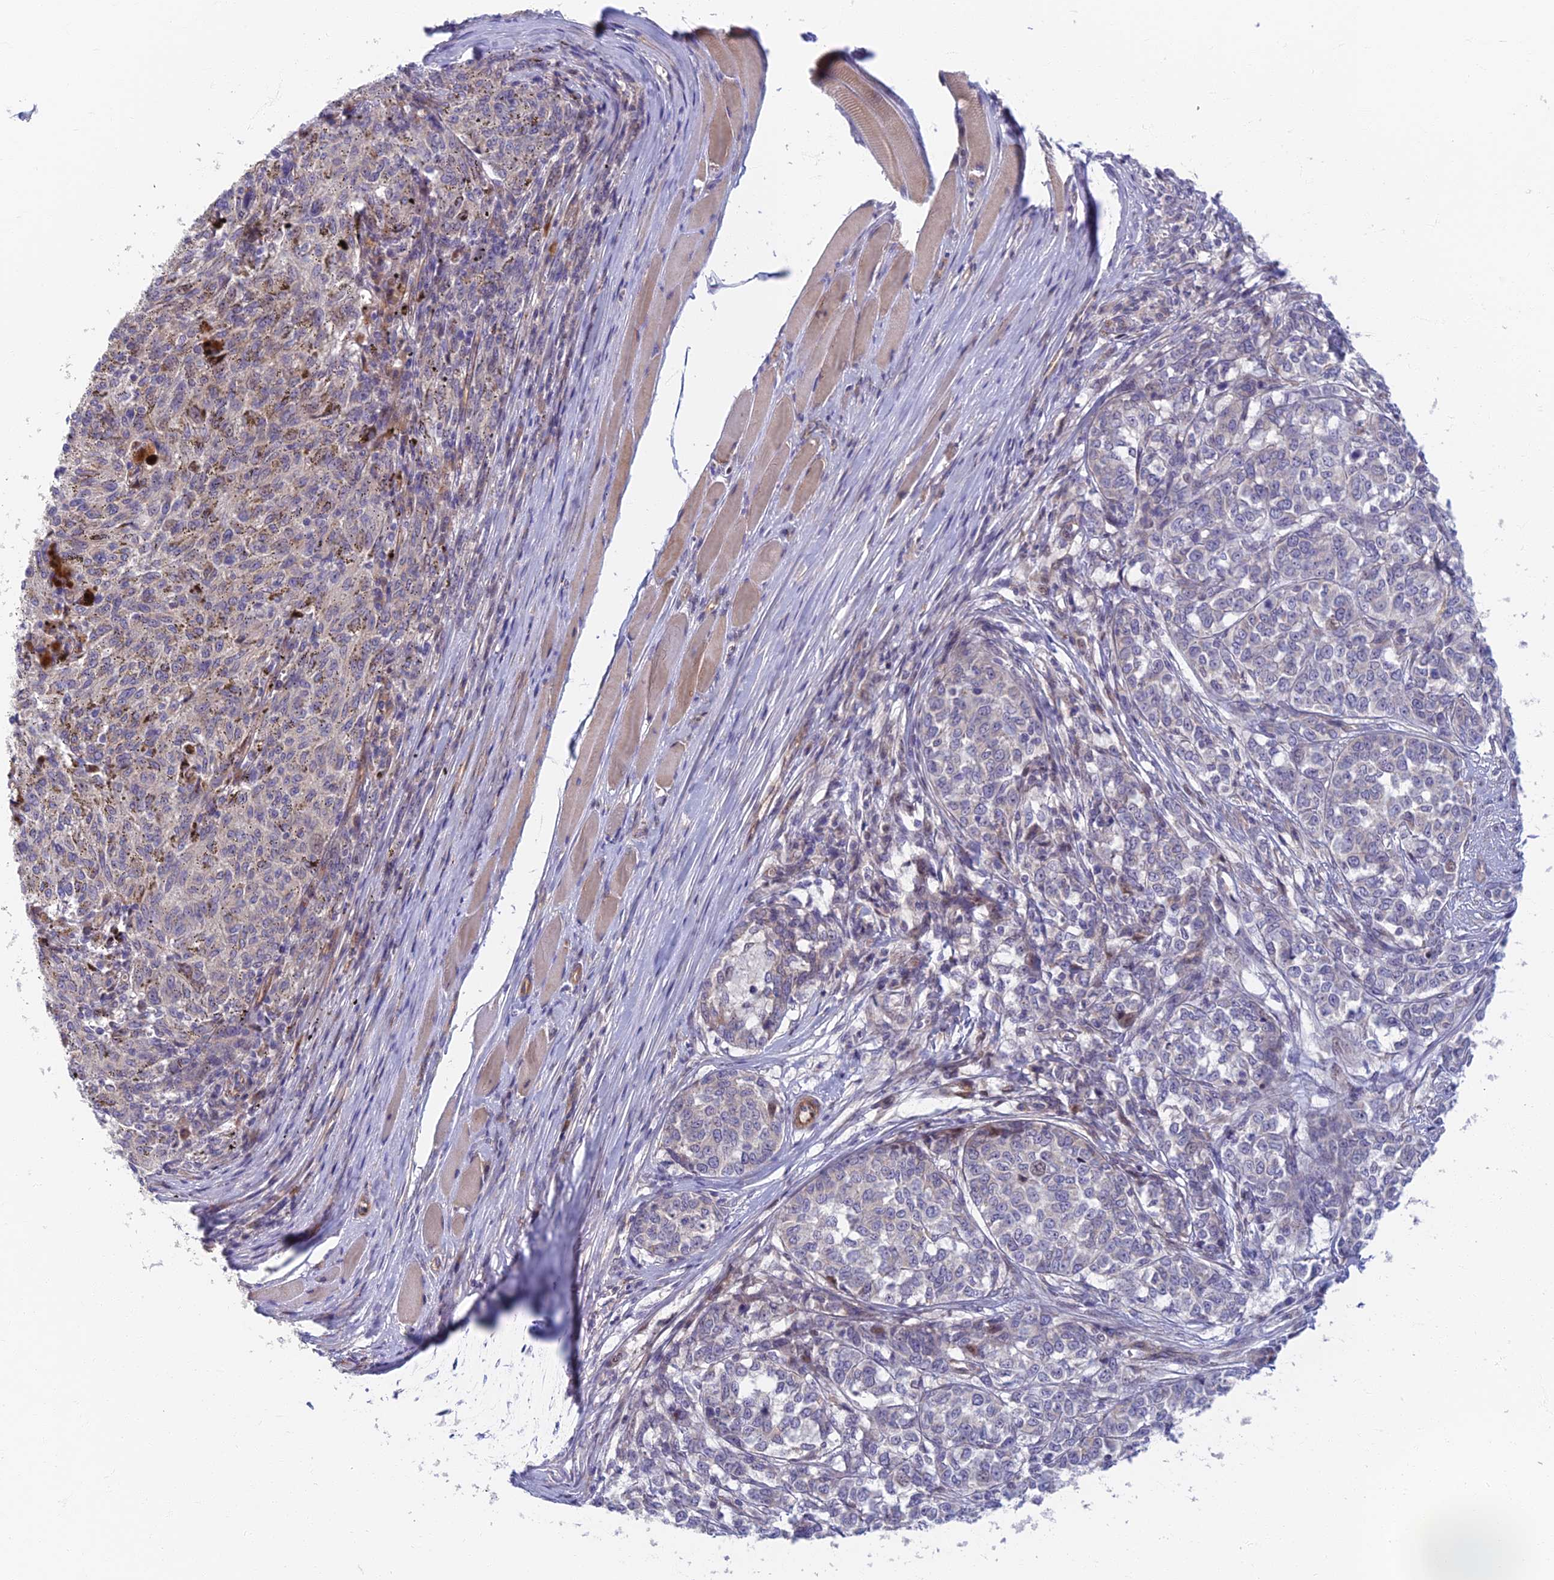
{"staining": {"intensity": "negative", "quantity": "none", "location": "none"}, "tissue": "melanoma", "cell_type": "Tumor cells", "image_type": "cancer", "snomed": [{"axis": "morphology", "description": "Malignant melanoma, NOS"}, {"axis": "topography", "description": "Skin"}], "caption": "Malignant melanoma stained for a protein using immunohistochemistry exhibits no staining tumor cells.", "gene": "RHBDL2", "patient": {"sex": "female", "age": 72}}